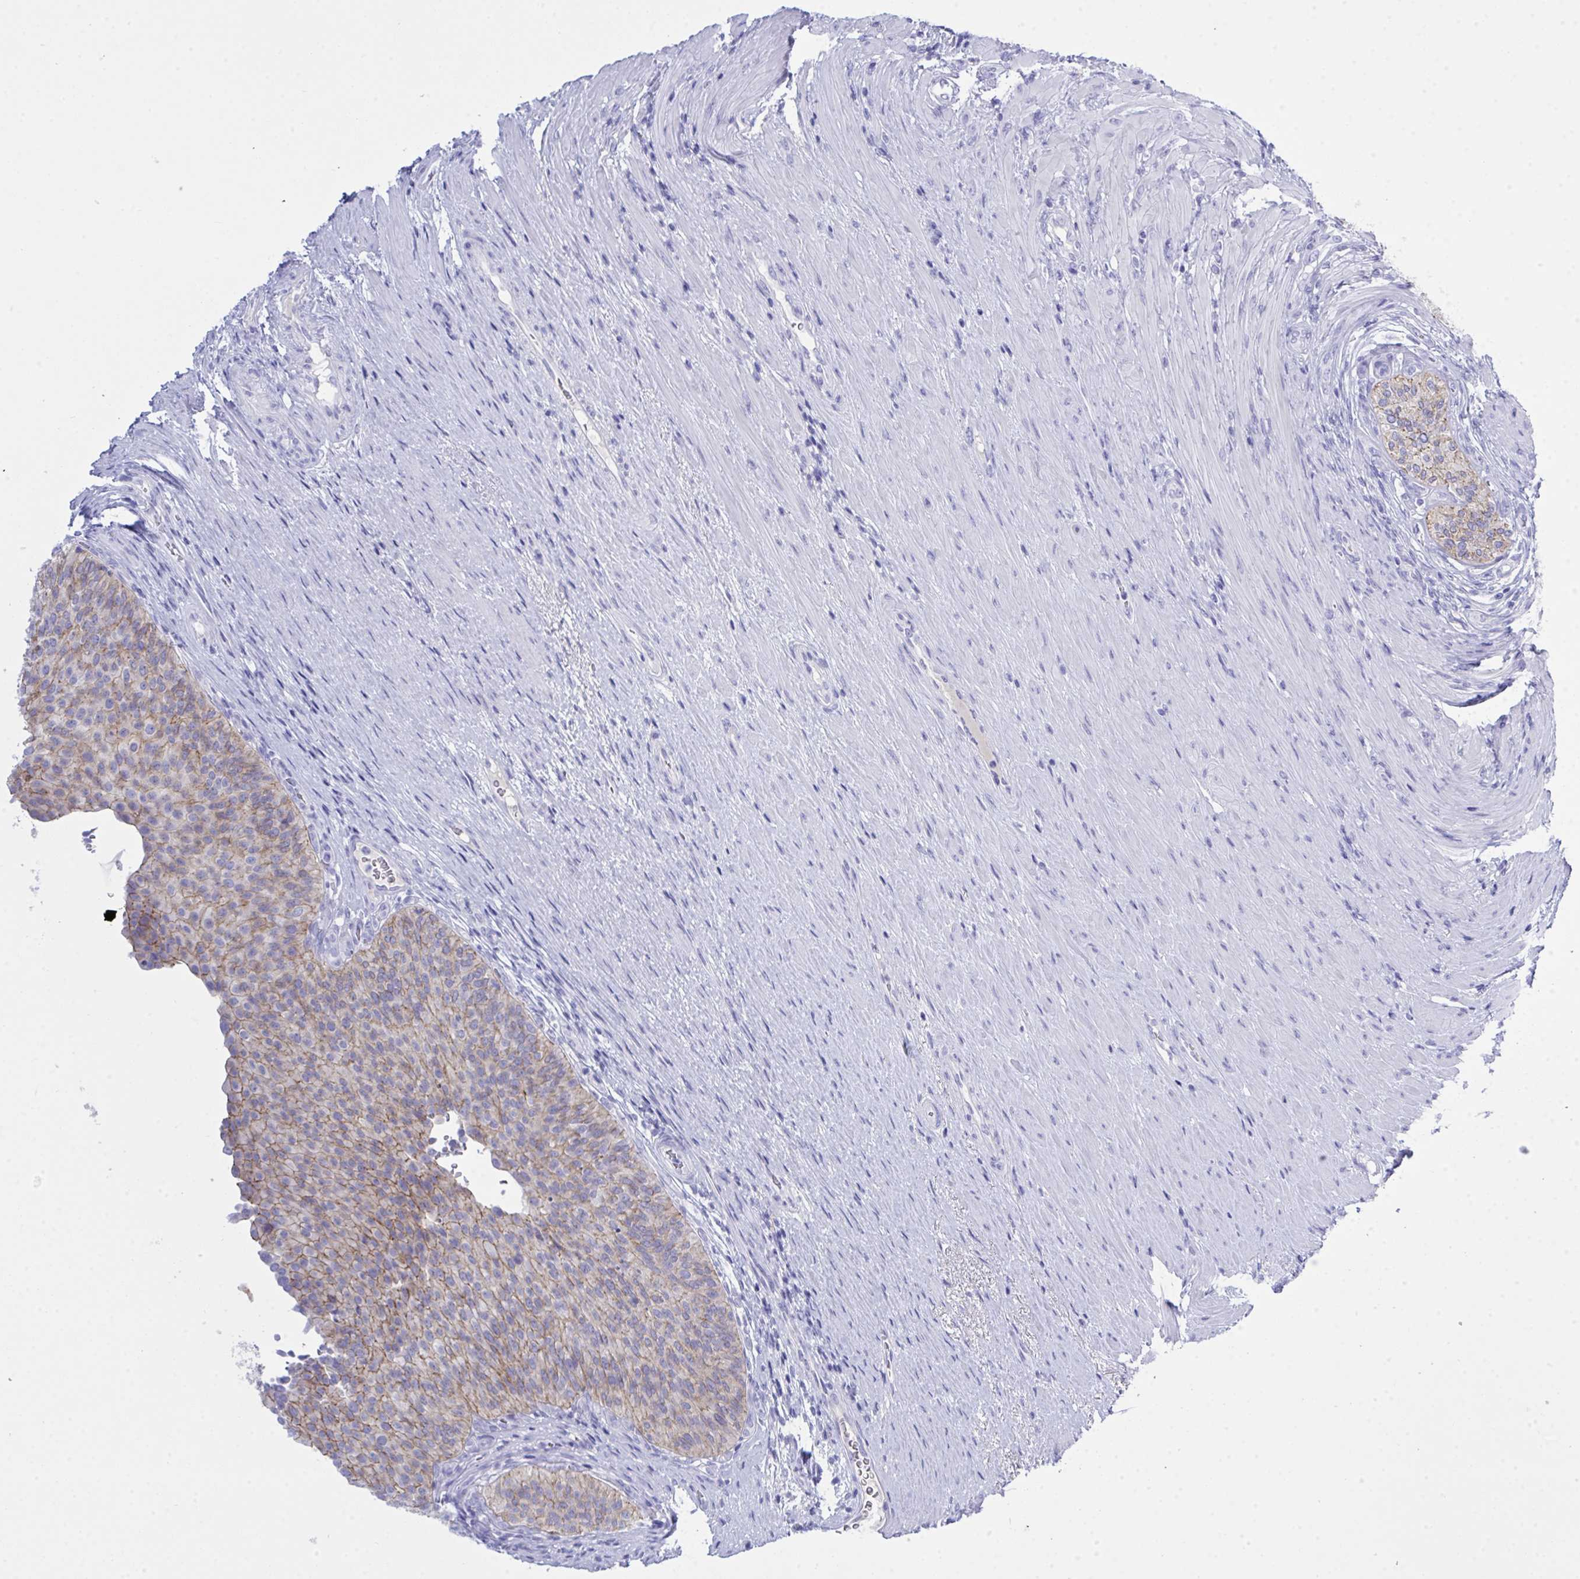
{"staining": {"intensity": "weak", "quantity": "25%-75%", "location": "cytoplasmic/membranous"}, "tissue": "urinary bladder", "cell_type": "Urothelial cells", "image_type": "normal", "snomed": [{"axis": "morphology", "description": "Normal tissue, NOS"}, {"axis": "topography", "description": "Urinary bladder"}, {"axis": "topography", "description": "Prostate"}], "caption": "Human urinary bladder stained for a protein (brown) displays weak cytoplasmic/membranous positive expression in approximately 25%-75% of urothelial cells.", "gene": "GLB1L2", "patient": {"sex": "male", "age": 77}}